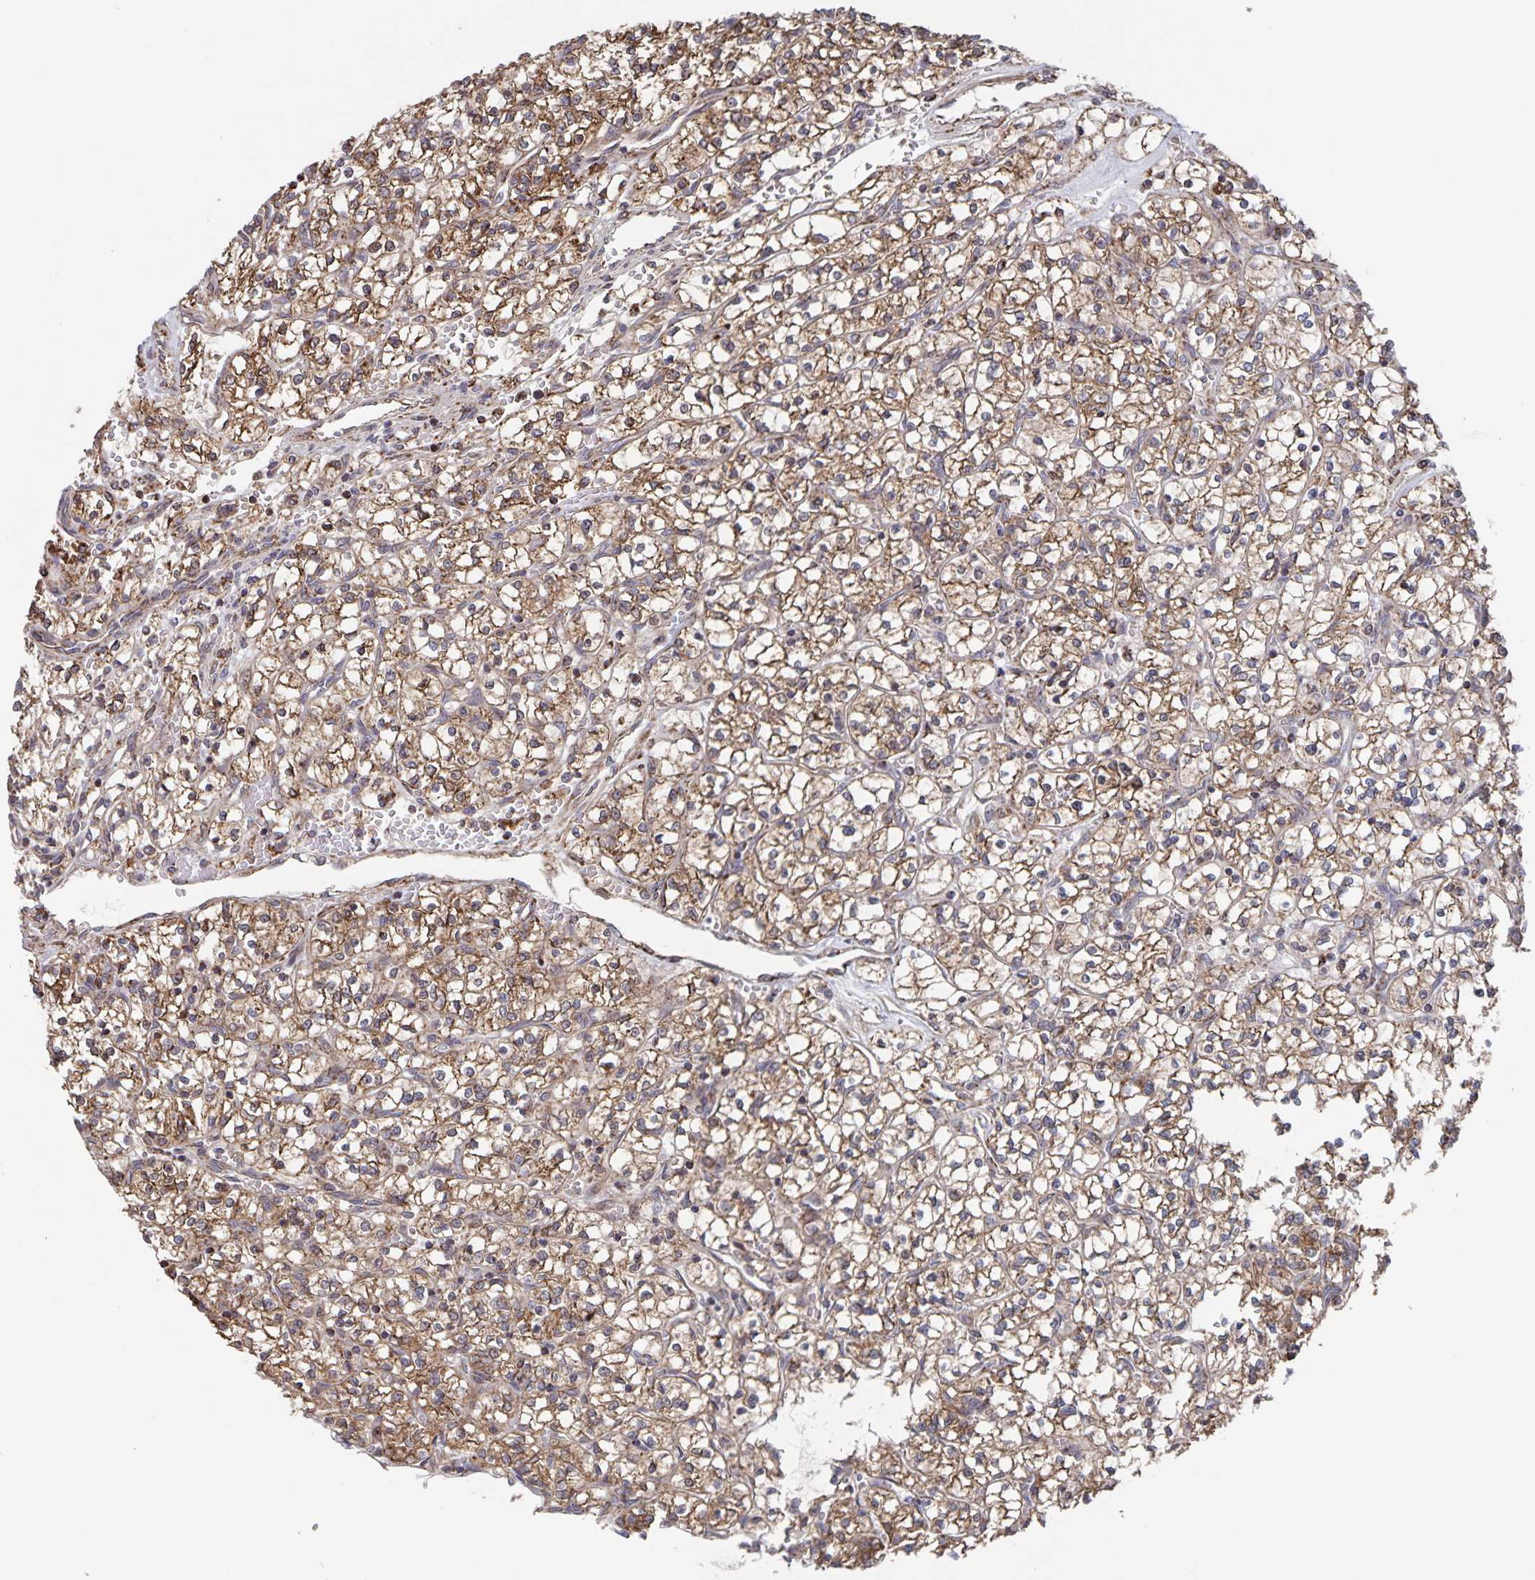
{"staining": {"intensity": "moderate", "quantity": ">75%", "location": "cytoplasmic/membranous"}, "tissue": "renal cancer", "cell_type": "Tumor cells", "image_type": "cancer", "snomed": [{"axis": "morphology", "description": "Adenocarcinoma, NOS"}, {"axis": "topography", "description": "Kidney"}], "caption": "Renal cancer (adenocarcinoma) stained with a protein marker displays moderate staining in tumor cells.", "gene": "ACACA", "patient": {"sex": "female", "age": 64}}